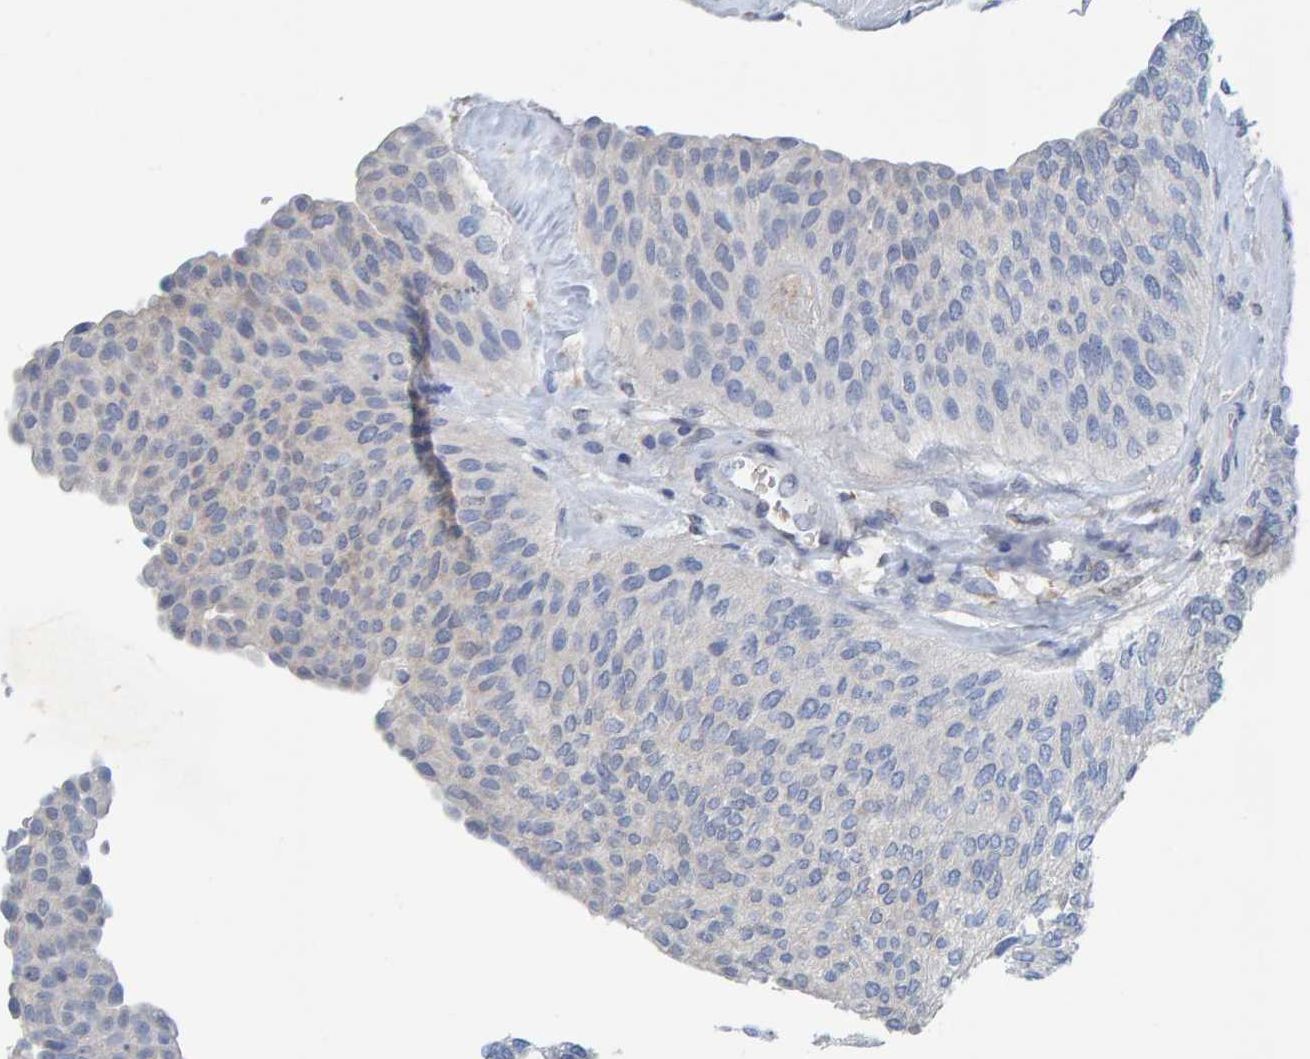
{"staining": {"intensity": "negative", "quantity": "none", "location": "none"}, "tissue": "urothelial cancer", "cell_type": "Tumor cells", "image_type": "cancer", "snomed": [{"axis": "morphology", "description": "Urothelial carcinoma, Low grade"}, {"axis": "topography", "description": "Urinary bladder"}], "caption": "A high-resolution image shows immunohistochemistry (IHC) staining of urothelial cancer, which shows no significant expression in tumor cells. (DAB immunohistochemistry with hematoxylin counter stain).", "gene": "ALAD", "patient": {"sex": "female", "age": 79}}